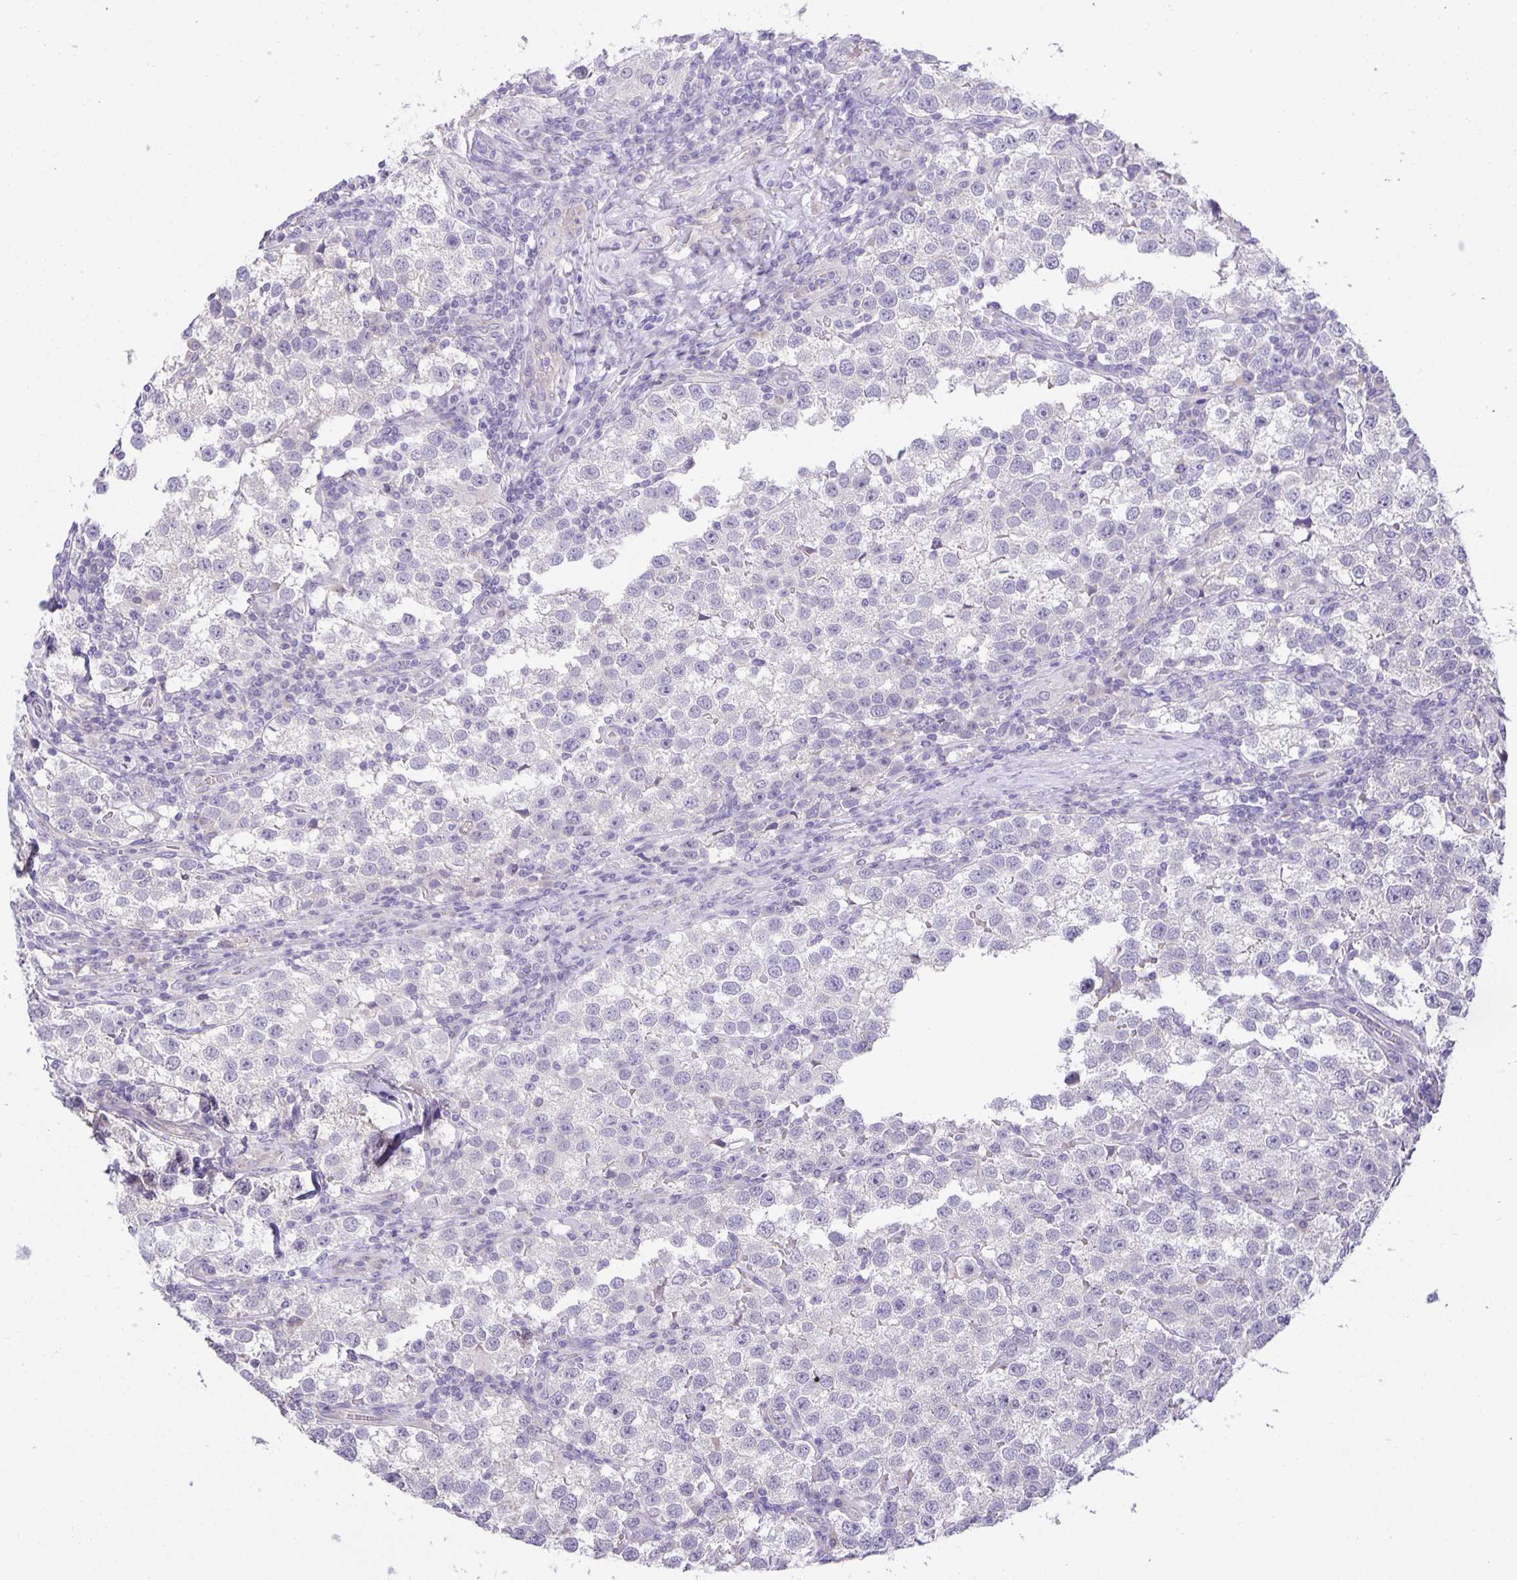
{"staining": {"intensity": "negative", "quantity": "none", "location": "none"}, "tissue": "testis cancer", "cell_type": "Tumor cells", "image_type": "cancer", "snomed": [{"axis": "morphology", "description": "Seminoma, NOS"}, {"axis": "topography", "description": "Testis"}], "caption": "Immunohistochemical staining of testis cancer (seminoma) displays no significant expression in tumor cells. The staining is performed using DAB brown chromogen with nuclei counter-stained in using hematoxylin.", "gene": "PTPN3", "patient": {"sex": "male", "age": 37}}